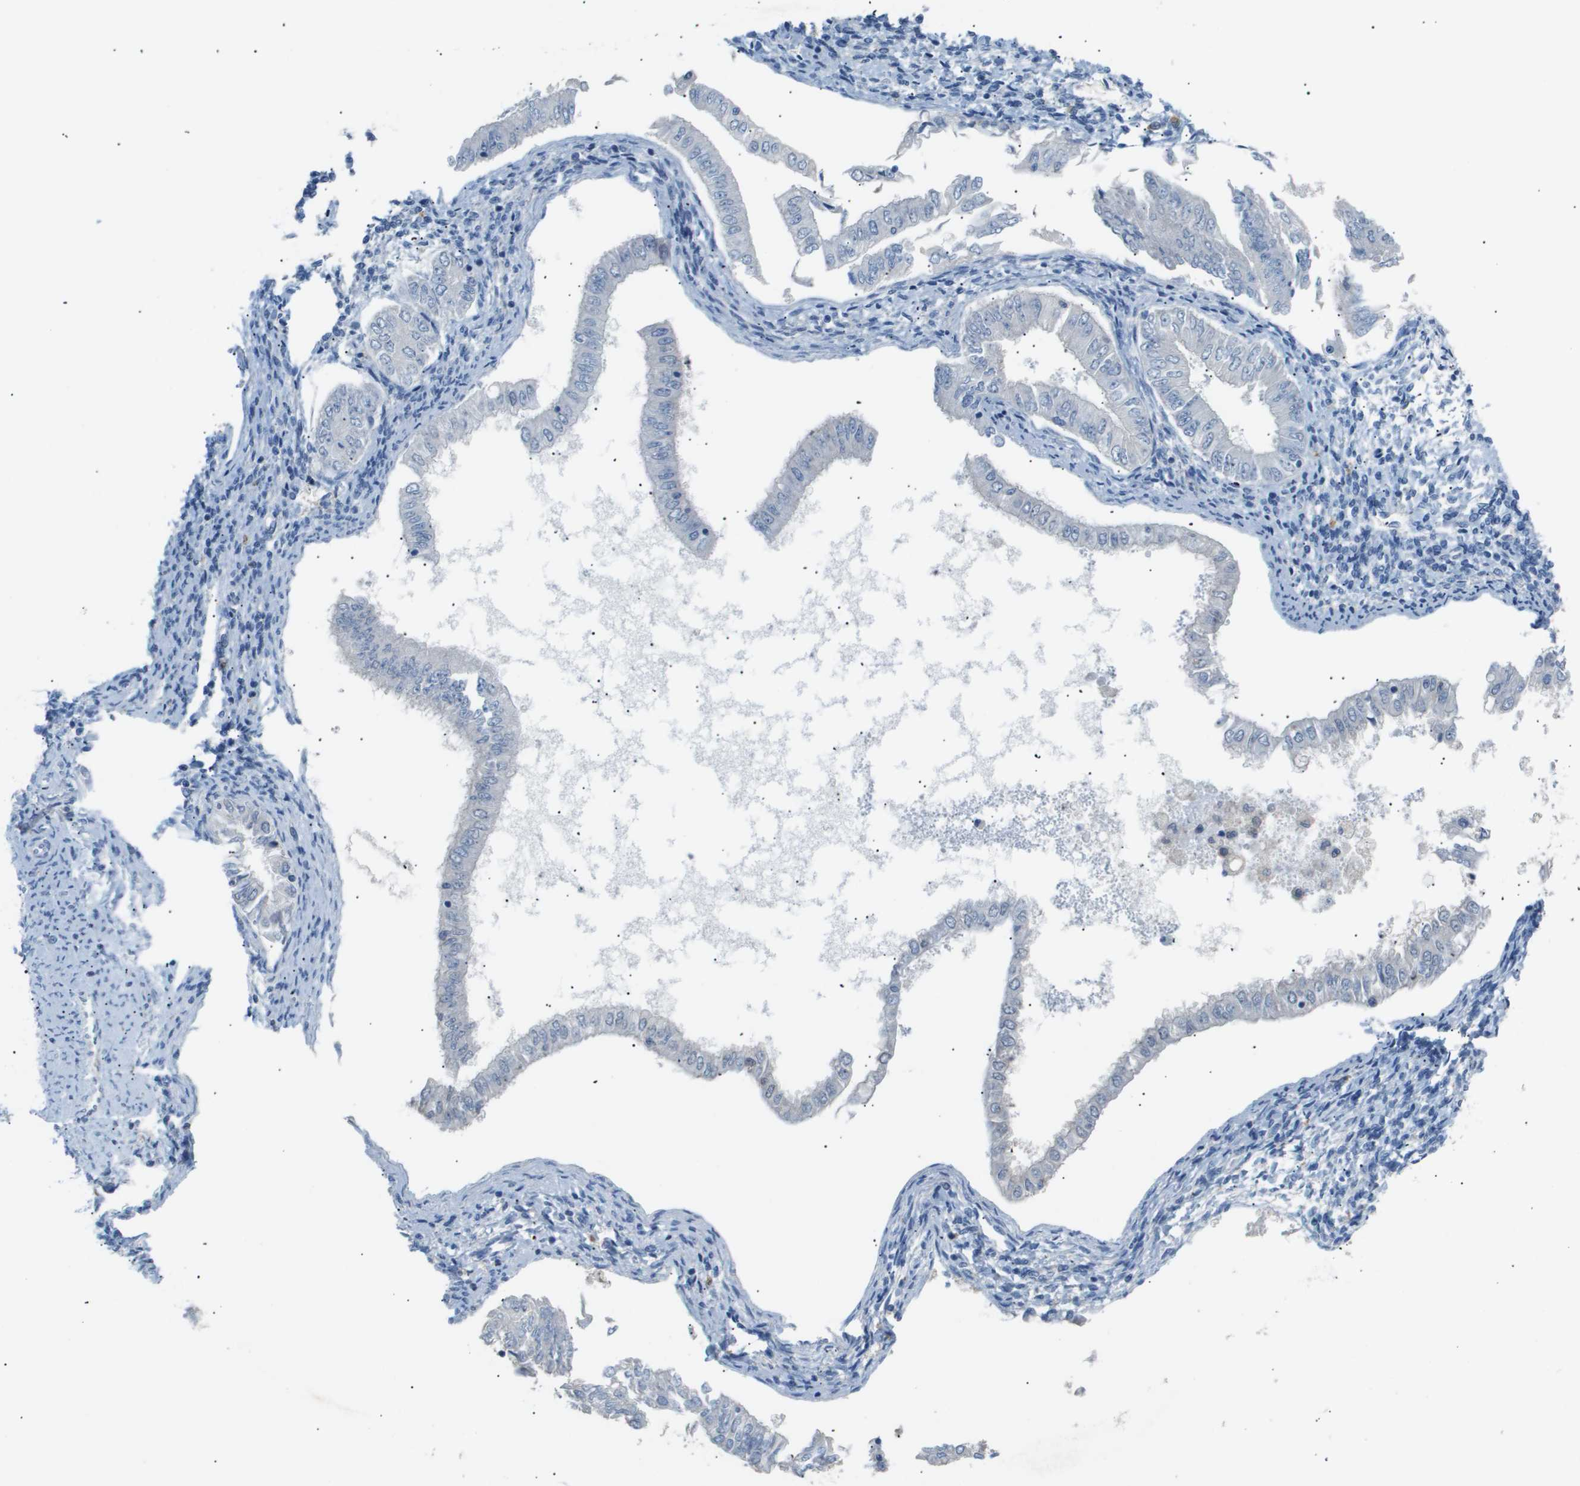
{"staining": {"intensity": "negative", "quantity": "none", "location": "none"}, "tissue": "endometrial cancer", "cell_type": "Tumor cells", "image_type": "cancer", "snomed": [{"axis": "morphology", "description": "Adenocarcinoma, NOS"}, {"axis": "topography", "description": "Endometrium"}], "caption": "Micrograph shows no protein positivity in tumor cells of adenocarcinoma (endometrial) tissue.", "gene": "AKR1A1", "patient": {"sex": "female", "age": 53}}